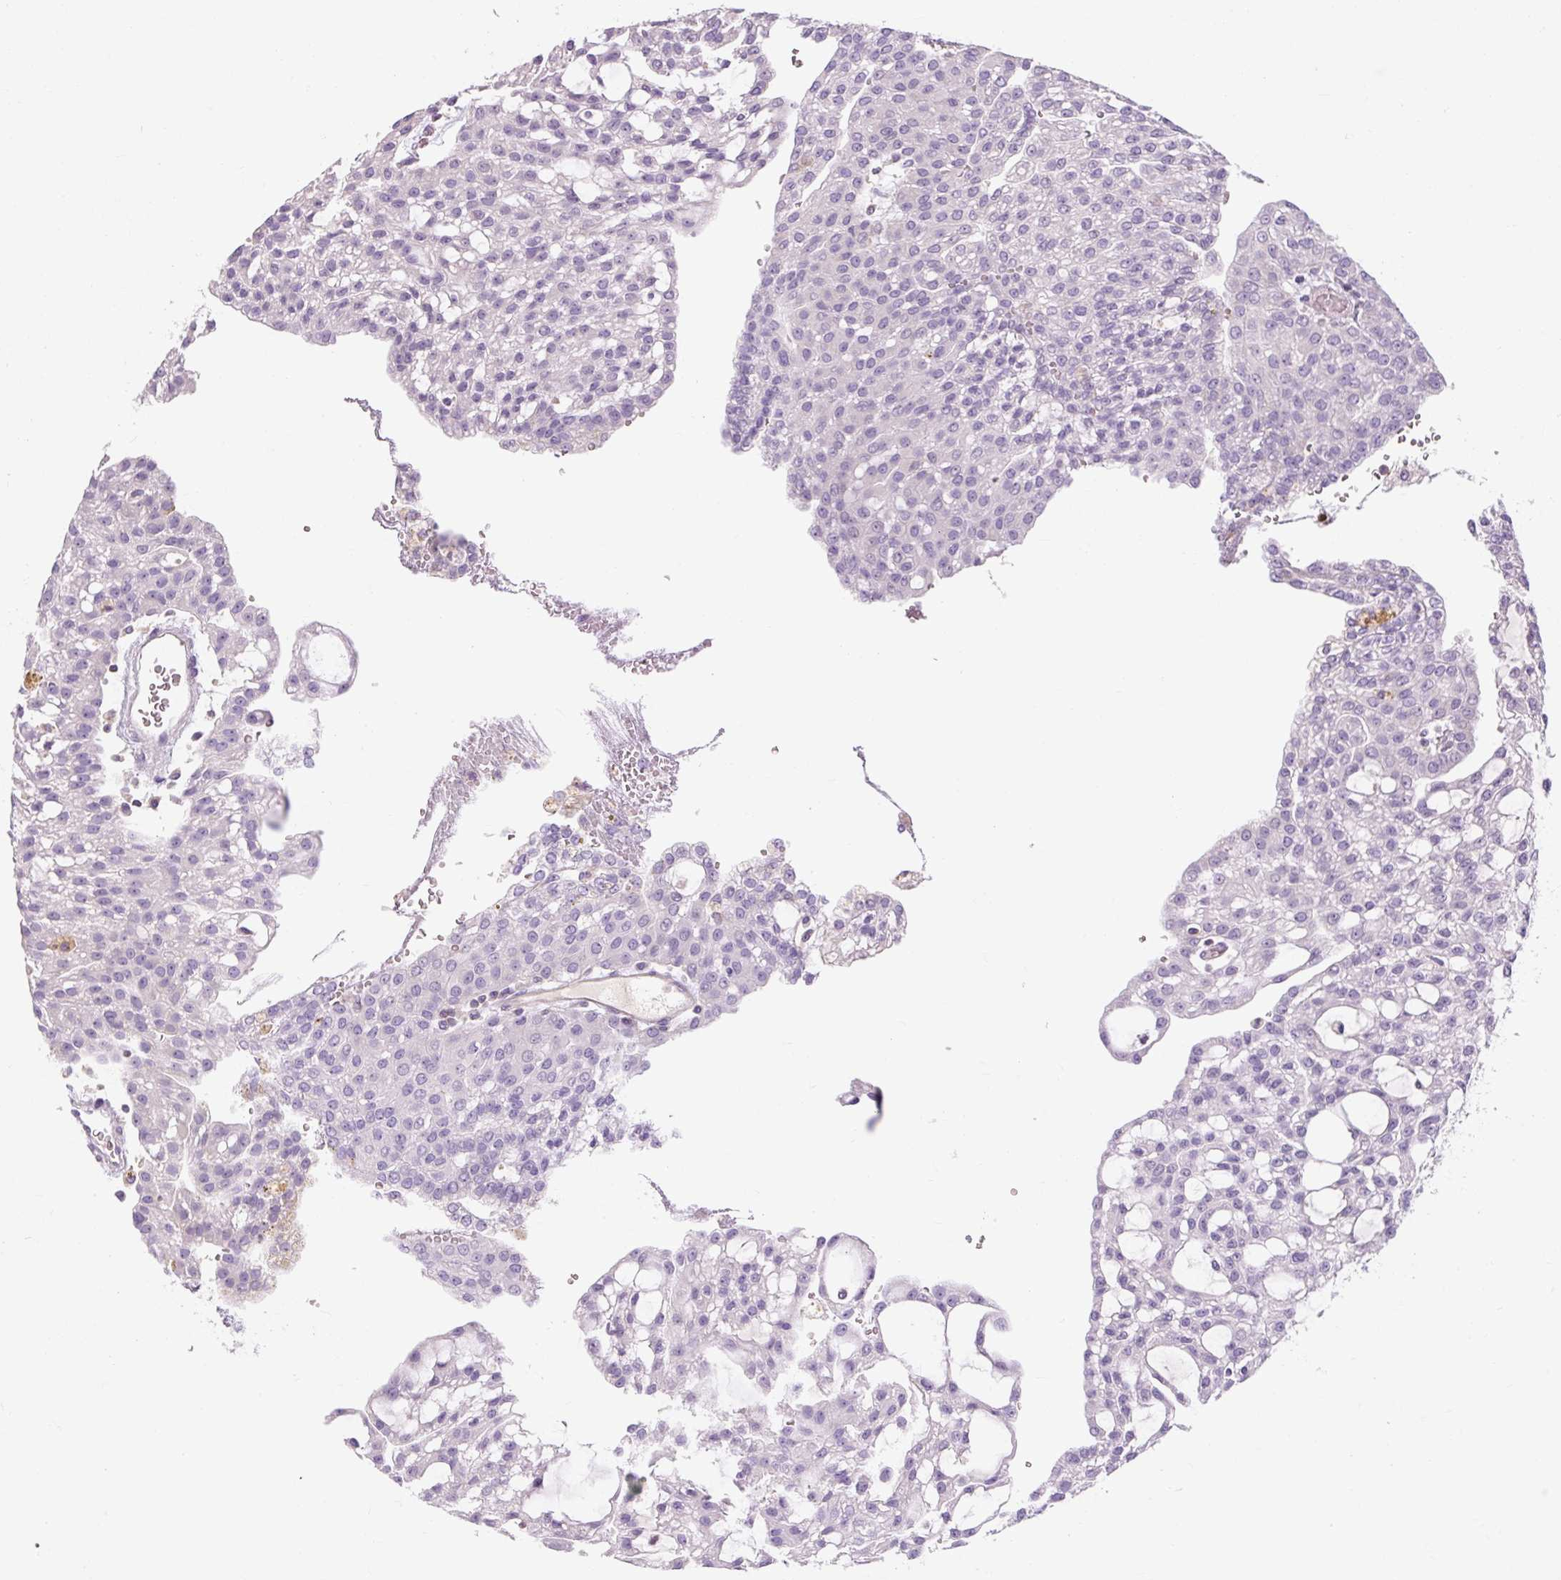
{"staining": {"intensity": "negative", "quantity": "none", "location": "none"}, "tissue": "renal cancer", "cell_type": "Tumor cells", "image_type": "cancer", "snomed": [{"axis": "morphology", "description": "Adenocarcinoma, NOS"}, {"axis": "topography", "description": "Kidney"}], "caption": "IHC image of human renal cancer (adenocarcinoma) stained for a protein (brown), which displays no expression in tumor cells.", "gene": "TIGD2", "patient": {"sex": "male", "age": 63}}